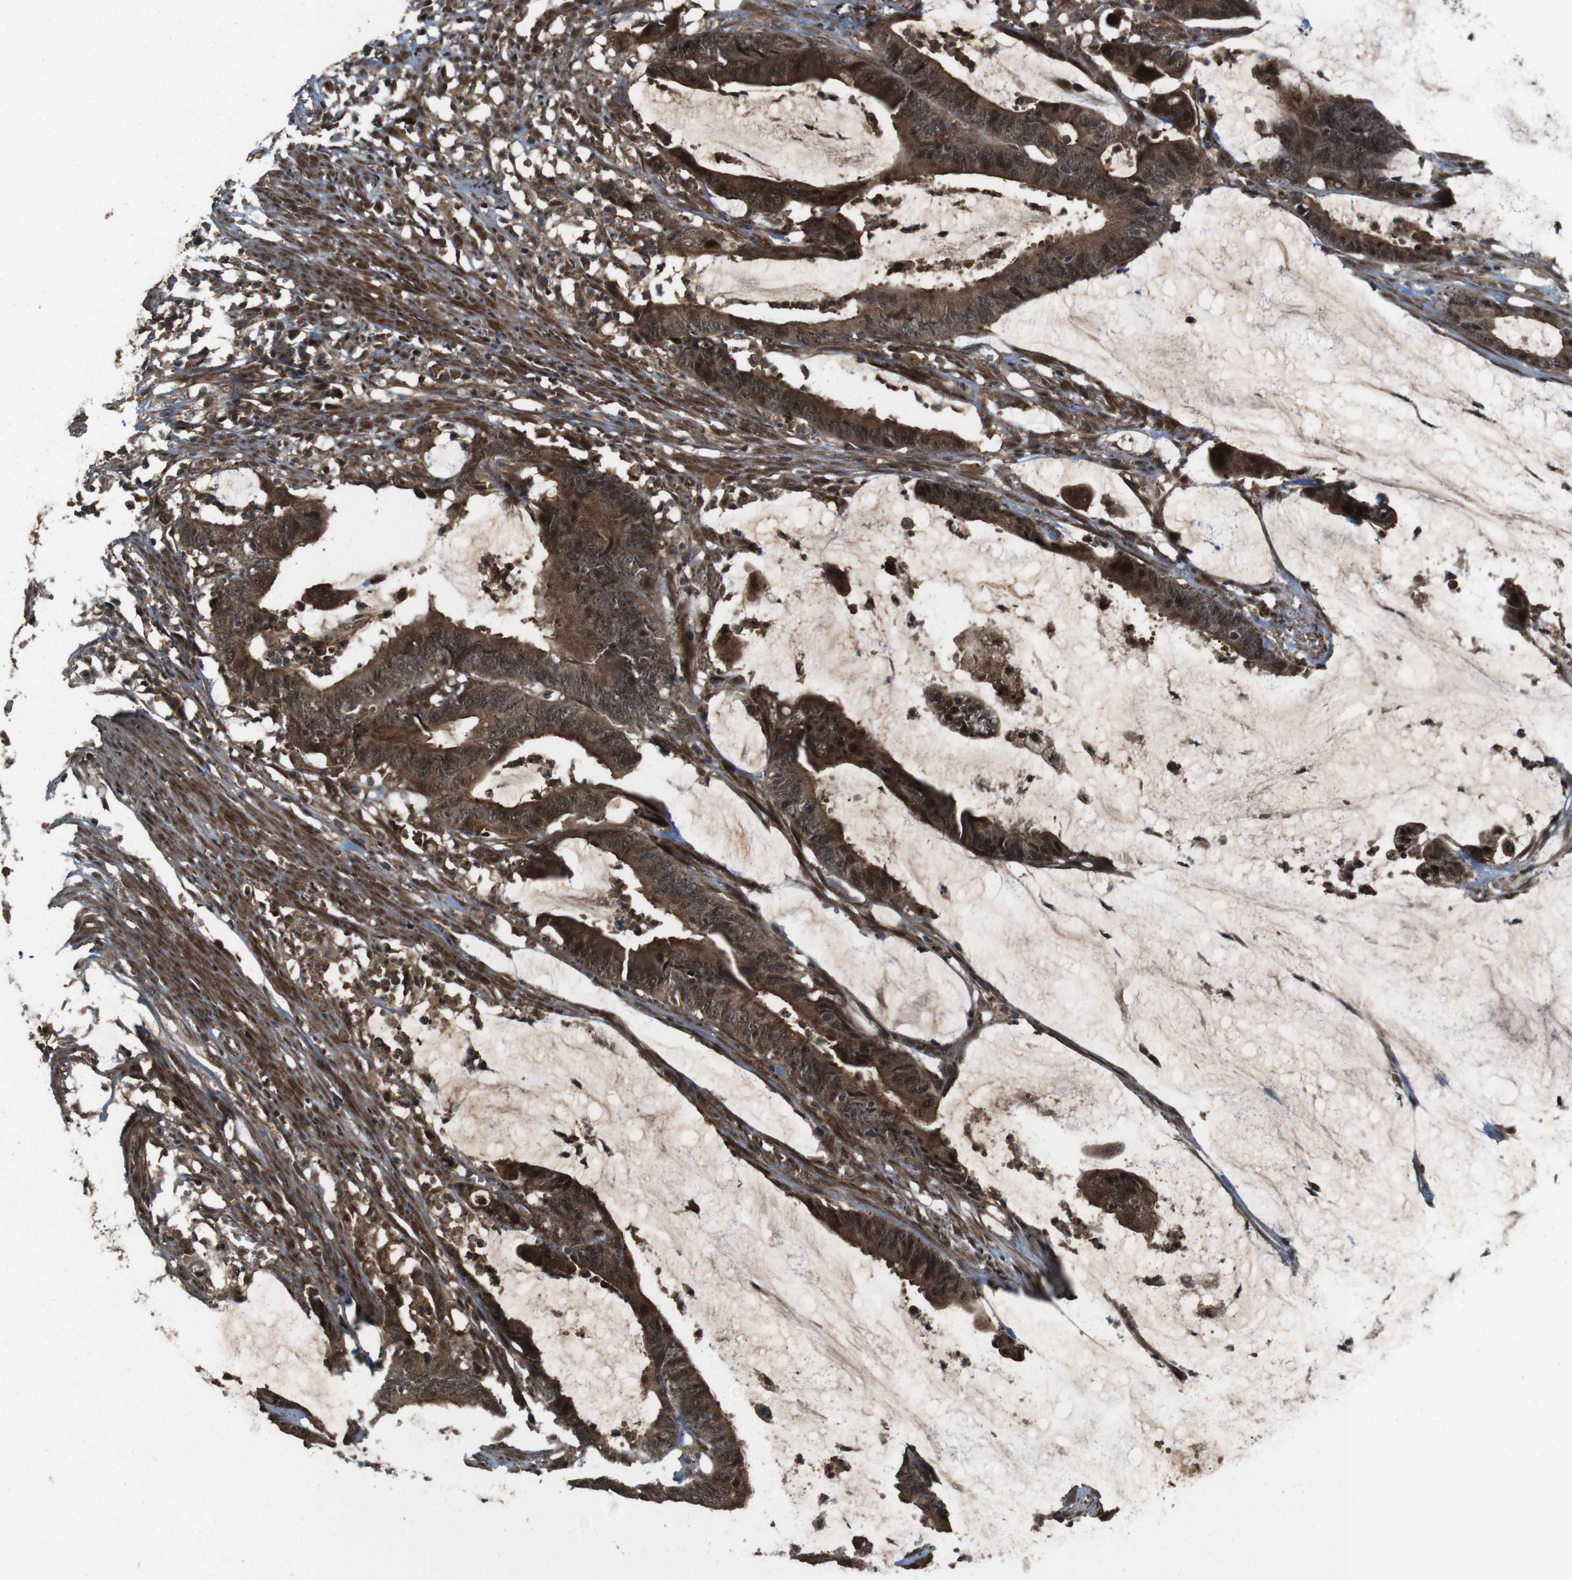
{"staining": {"intensity": "strong", "quantity": ">75%", "location": "cytoplasmic/membranous,nuclear"}, "tissue": "colorectal cancer", "cell_type": "Tumor cells", "image_type": "cancer", "snomed": [{"axis": "morphology", "description": "Adenocarcinoma, NOS"}, {"axis": "topography", "description": "Rectum"}], "caption": "This micrograph shows immunohistochemistry (IHC) staining of adenocarcinoma (colorectal), with high strong cytoplasmic/membranous and nuclear staining in about >75% of tumor cells.", "gene": "CDC34", "patient": {"sex": "female", "age": 66}}